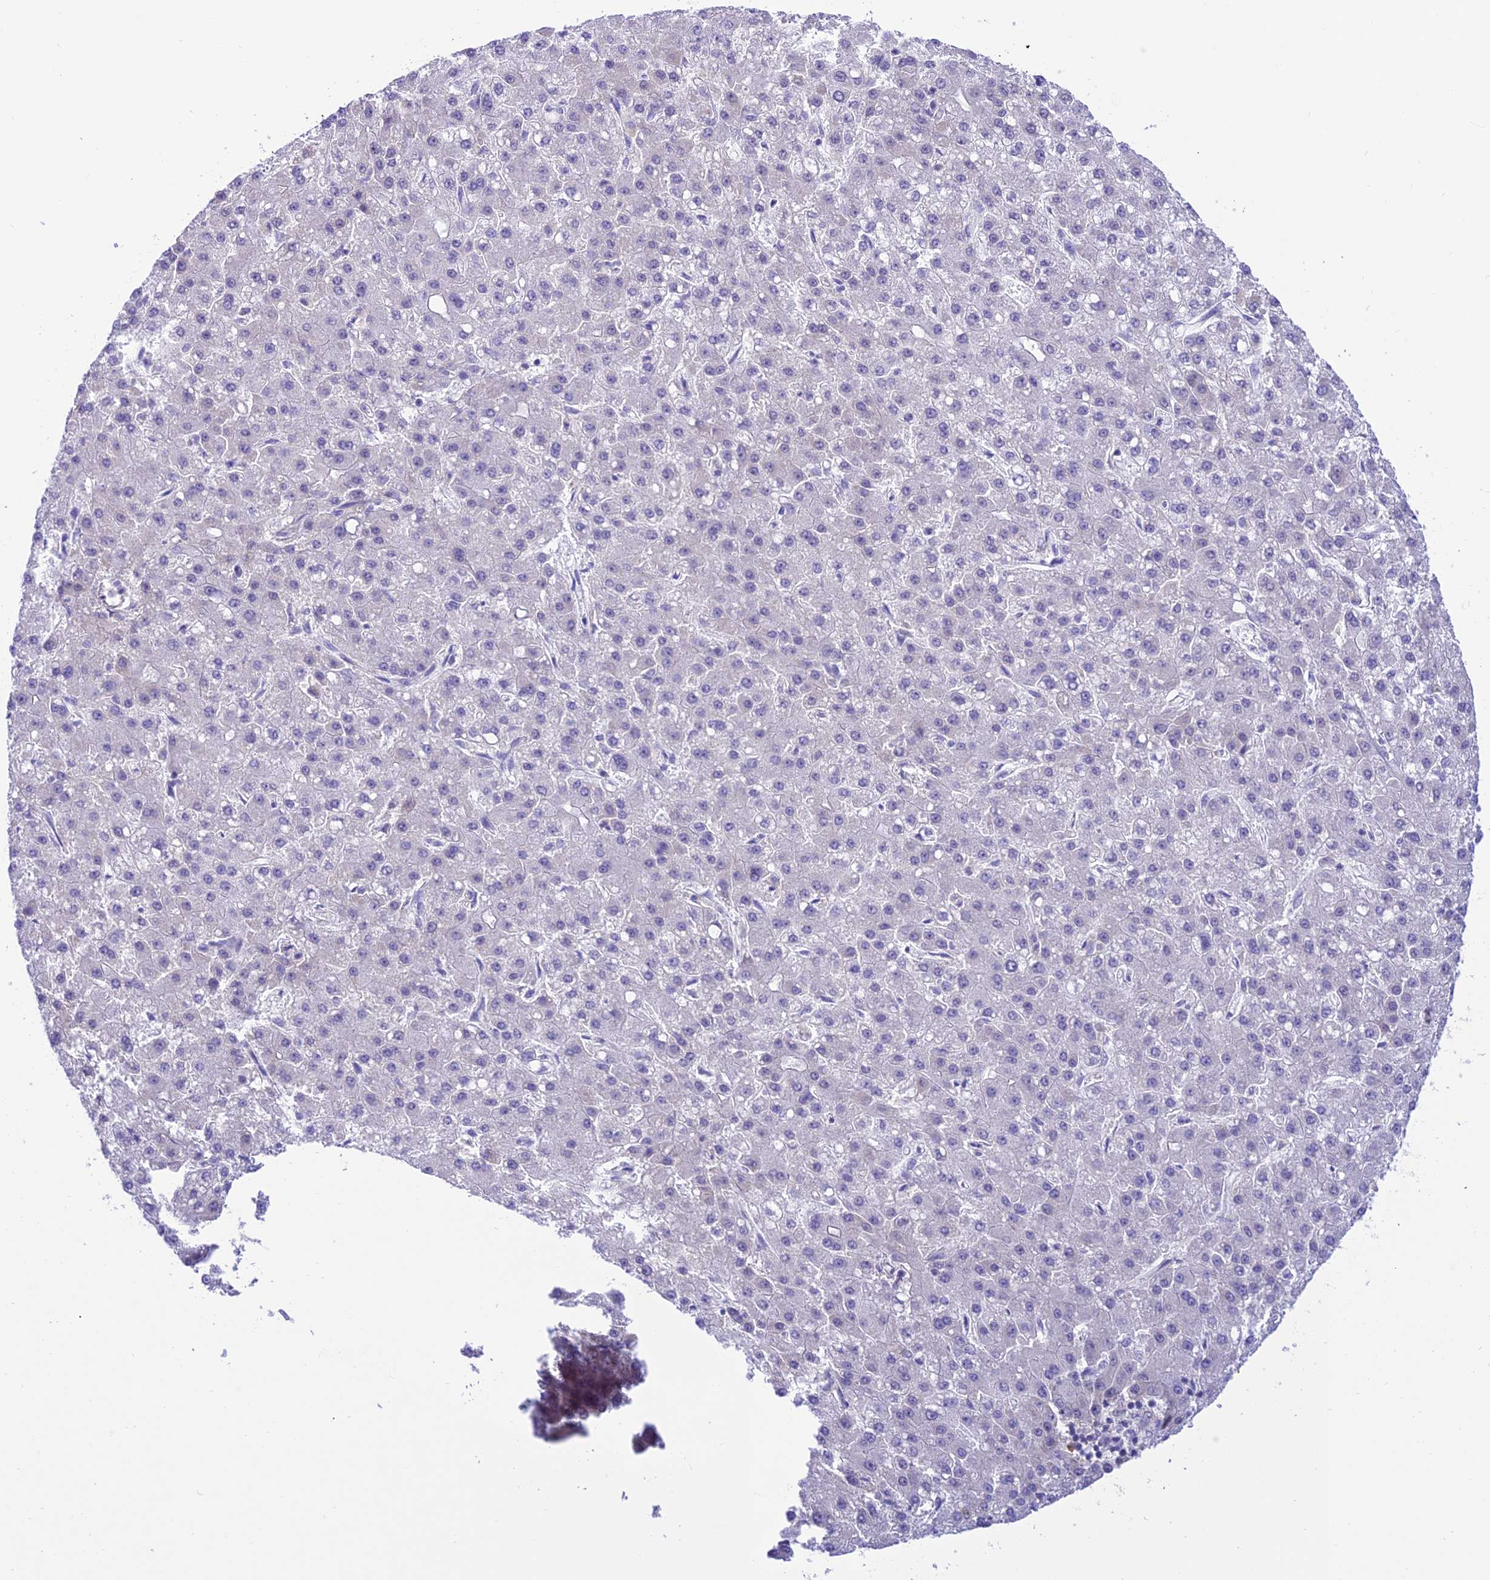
{"staining": {"intensity": "negative", "quantity": "none", "location": "none"}, "tissue": "liver cancer", "cell_type": "Tumor cells", "image_type": "cancer", "snomed": [{"axis": "morphology", "description": "Carcinoma, Hepatocellular, NOS"}, {"axis": "topography", "description": "Liver"}], "caption": "This photomicrograph is of hepatocellular carcinoma (liver) stained with immunohistochemistry (IHC) to label a protein in brown with the nuclei are counter-stained blue. There is no expression in tumor cells.", "gene": "RNF126", "patient": {"sex": "male", "age": 67}}